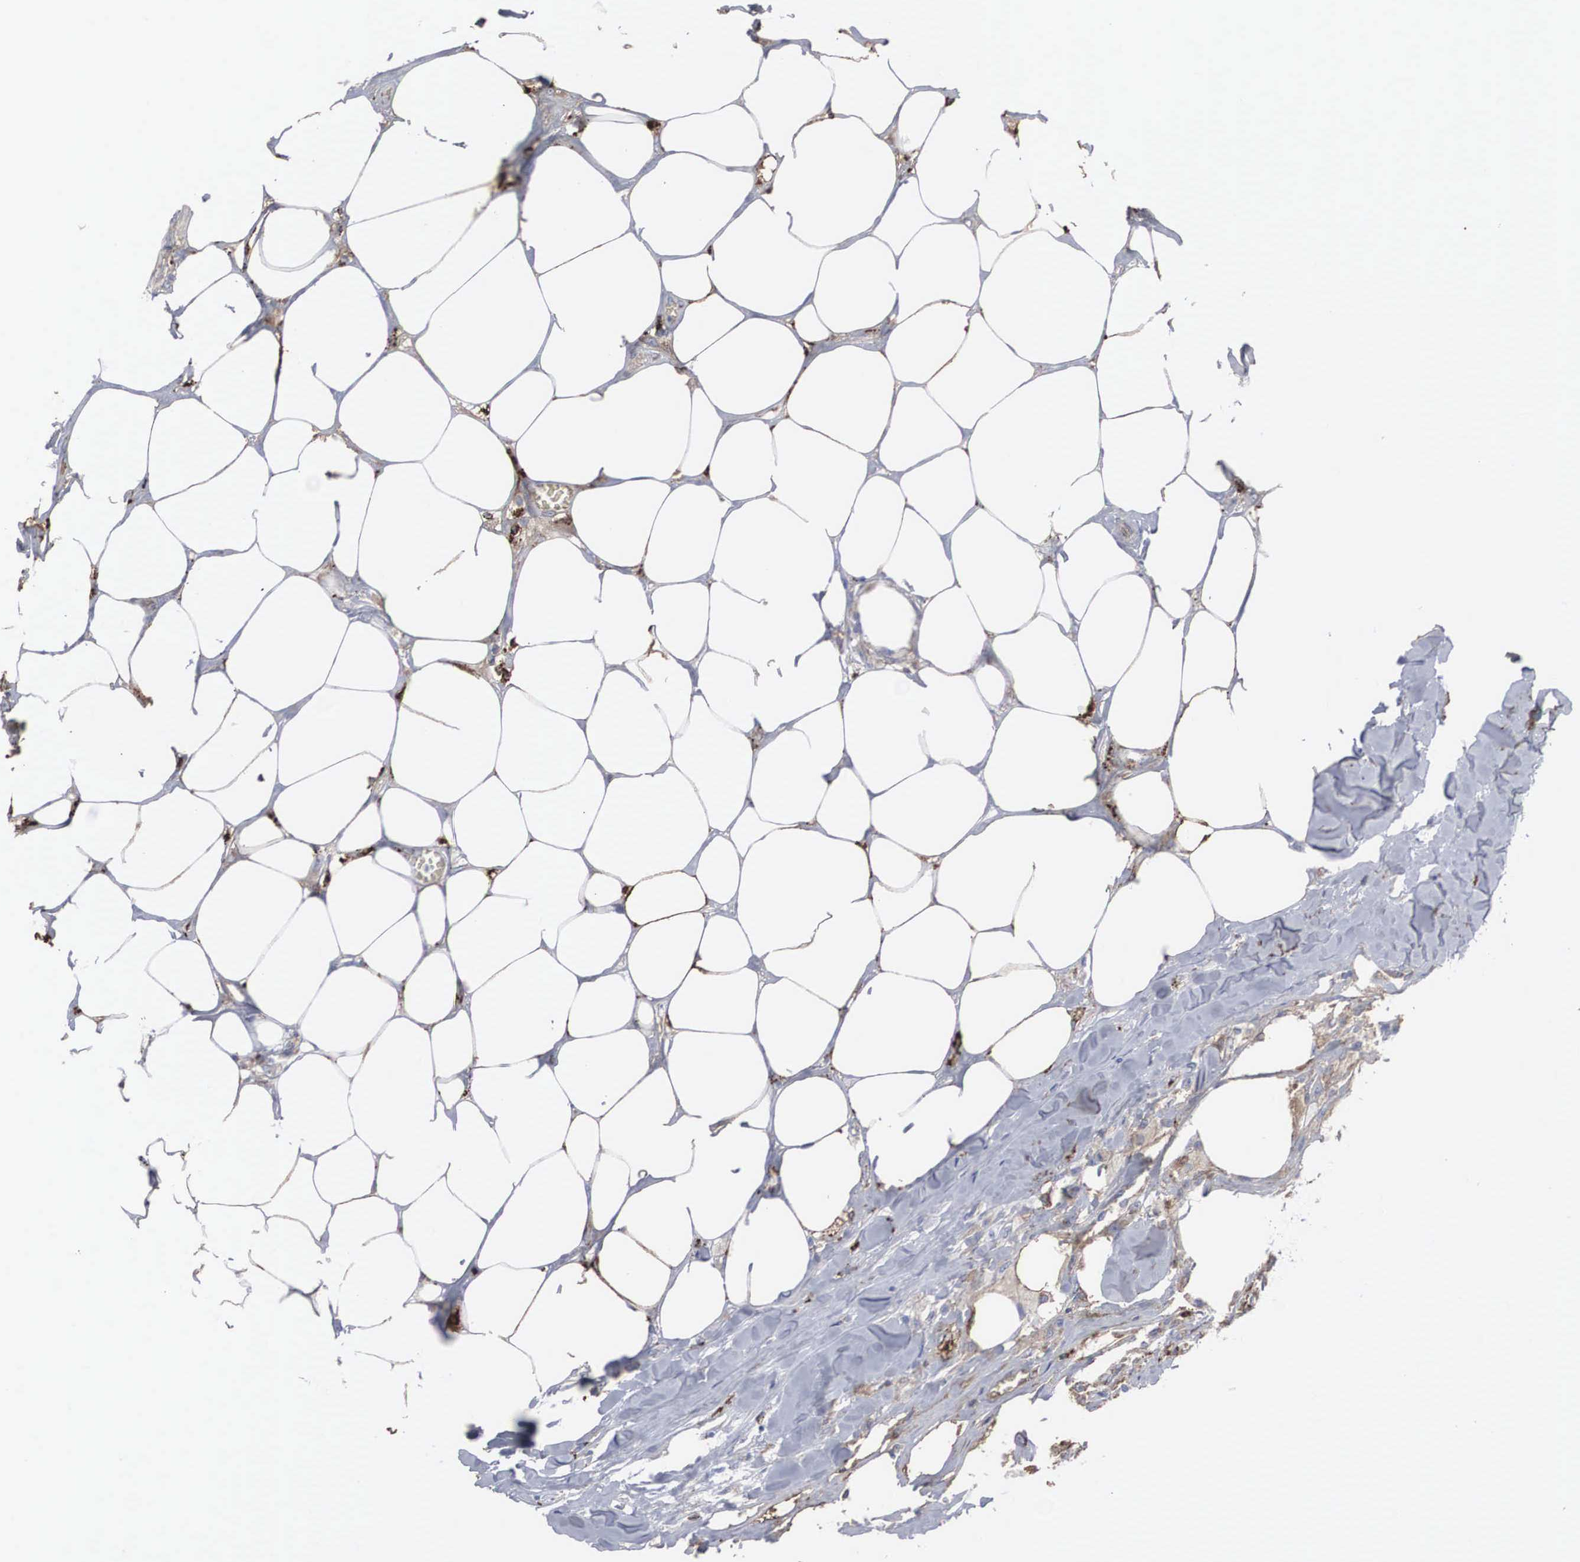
{"staining": {"intensity": "moderate", "quantity": ">75%", "location": "cytoplasmic/membranous"}, "tissue": "breast cancer", "cell_type": "Tumor cells", "image_type": "cancer", "snomed": [{"axis": "morphology", "description": "Neoplasm, malignant, NOS"}, {"axis": "topography", "description": "Breast"}], "caption": "Protein analysis of breast neoplasm (malignant) tissue shows moderate cytoplasmic/membranous positivity in about >75% of tumor cells. (DAB IHC with brightfield microscopy, high magnification).", "gene": "LGALS3BP", "patient": {"sex": "female", "age": 50}}